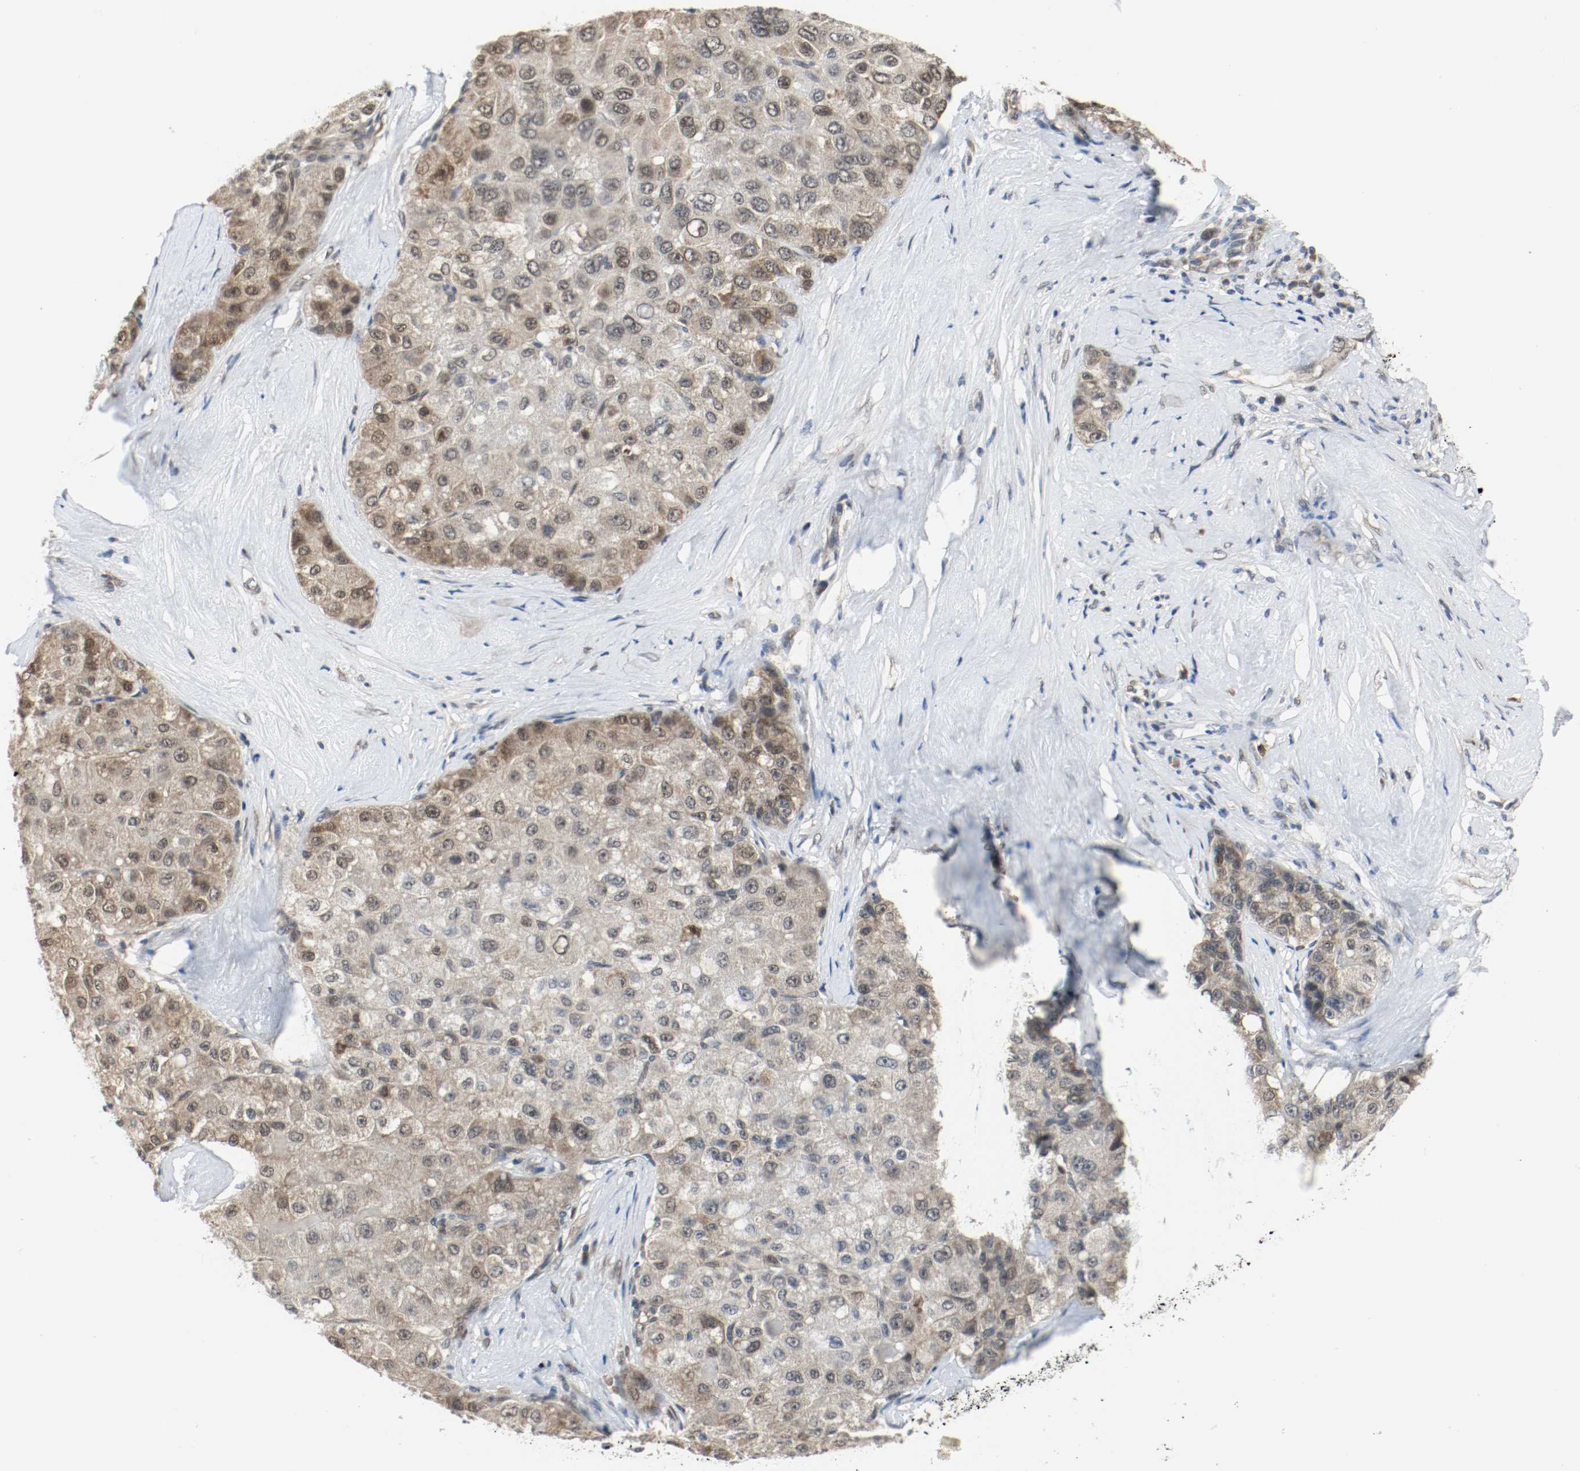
{"staining": {"intensity": "weak", "quantity": ">75%", "location": "cytoplasmic/membranous,nuclear"}, "tissue": "liver cancer", "cell_type": "Tumor cells", "image_type": "cancer", "snomed": [{"axis": "morphology", "description": "Carcinoma, Hepatocellular, NOS"}, {"axis": "topography", "description": "Liver"}], "caption": "The micrograph shows staining of liver cancer, revealing weak cytoplasmic/membranous and nuclear protein positivity (brown color) within tumor cells.", "gene": "PPME1", "patient": {"sex": "male", "age": 80}}